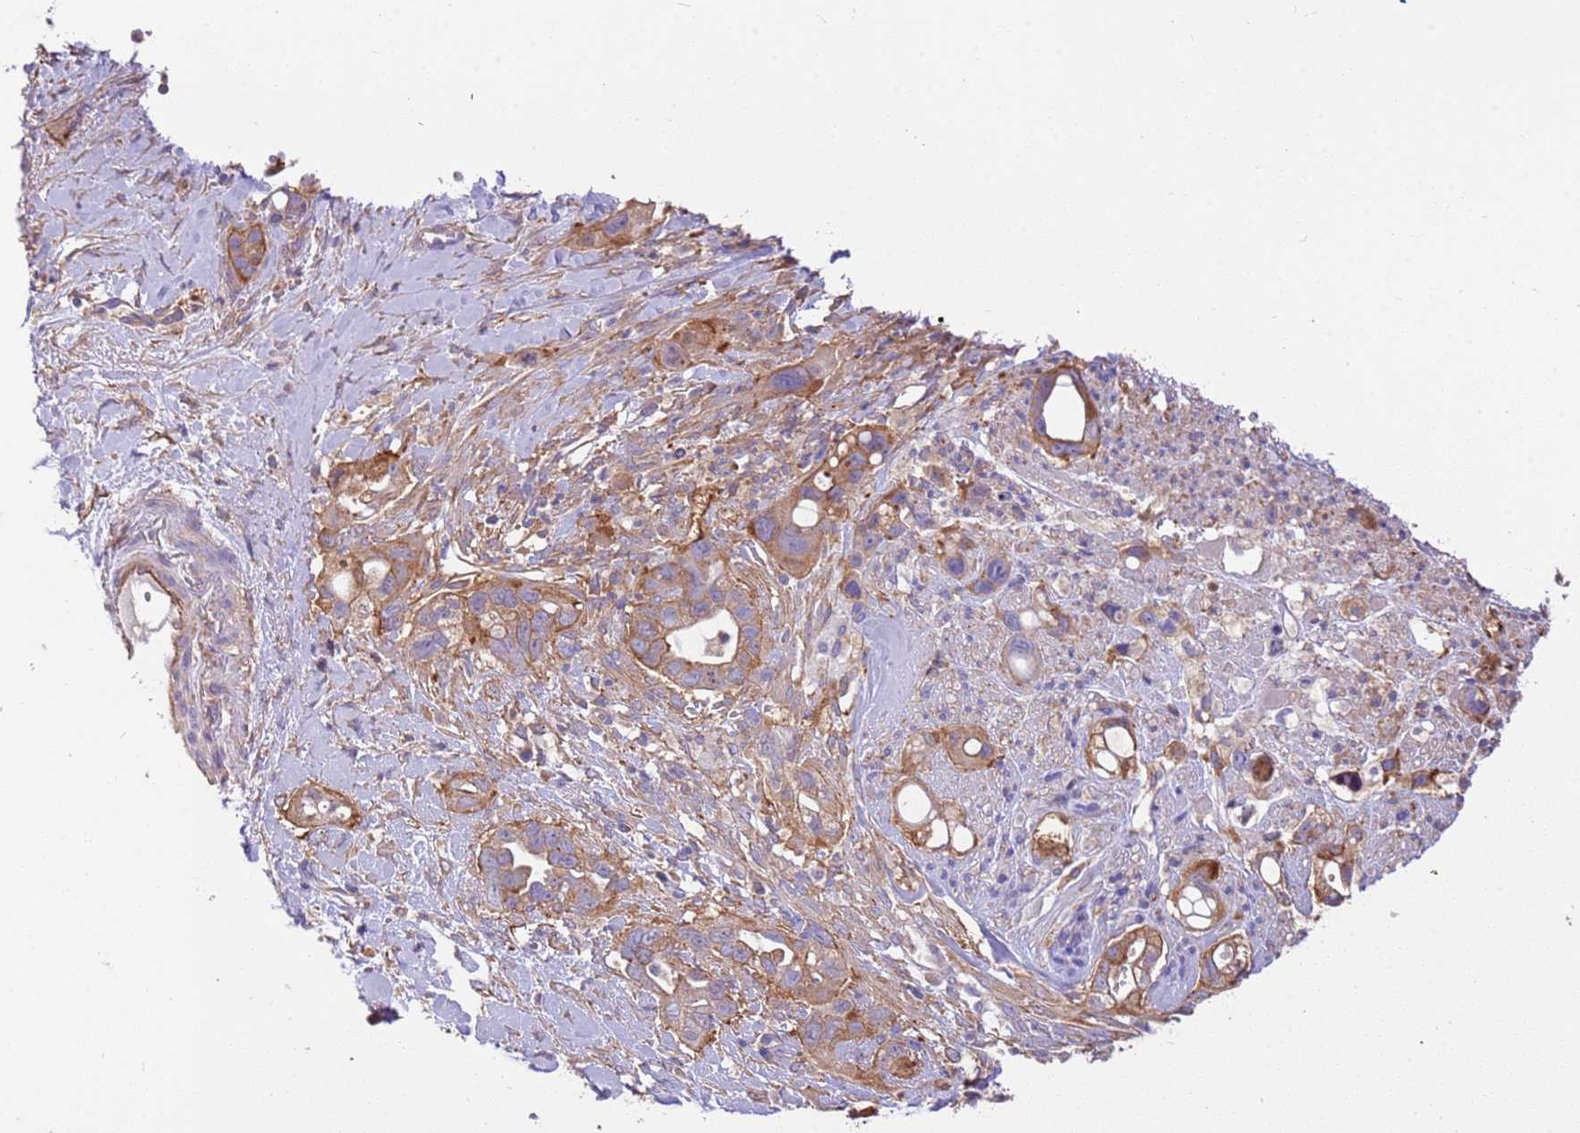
{"staining": {"intensity": "moderate", "quantity": ">75%", "location": "cytoplasmic/membranous"}, "tissue": "pancreatic cancer", "cell_type": "Tumor cells", "image_type": "cancer", "snomed": [{"axis": "morphology", "description": "Adenocarcinoma, NOS"}, {"axis": "topography", "description": "Pancreas"}], "caption": "The image exhibits immunohistochemical staining of pancreatic cancer (adenocarcinoma). There is moderate cytoplasmic/membranous positivity is appreciated in approximately >75% of tumor cells.", "gene": "NAALADL1", "patient": {"sex": "male", "age": 44}}